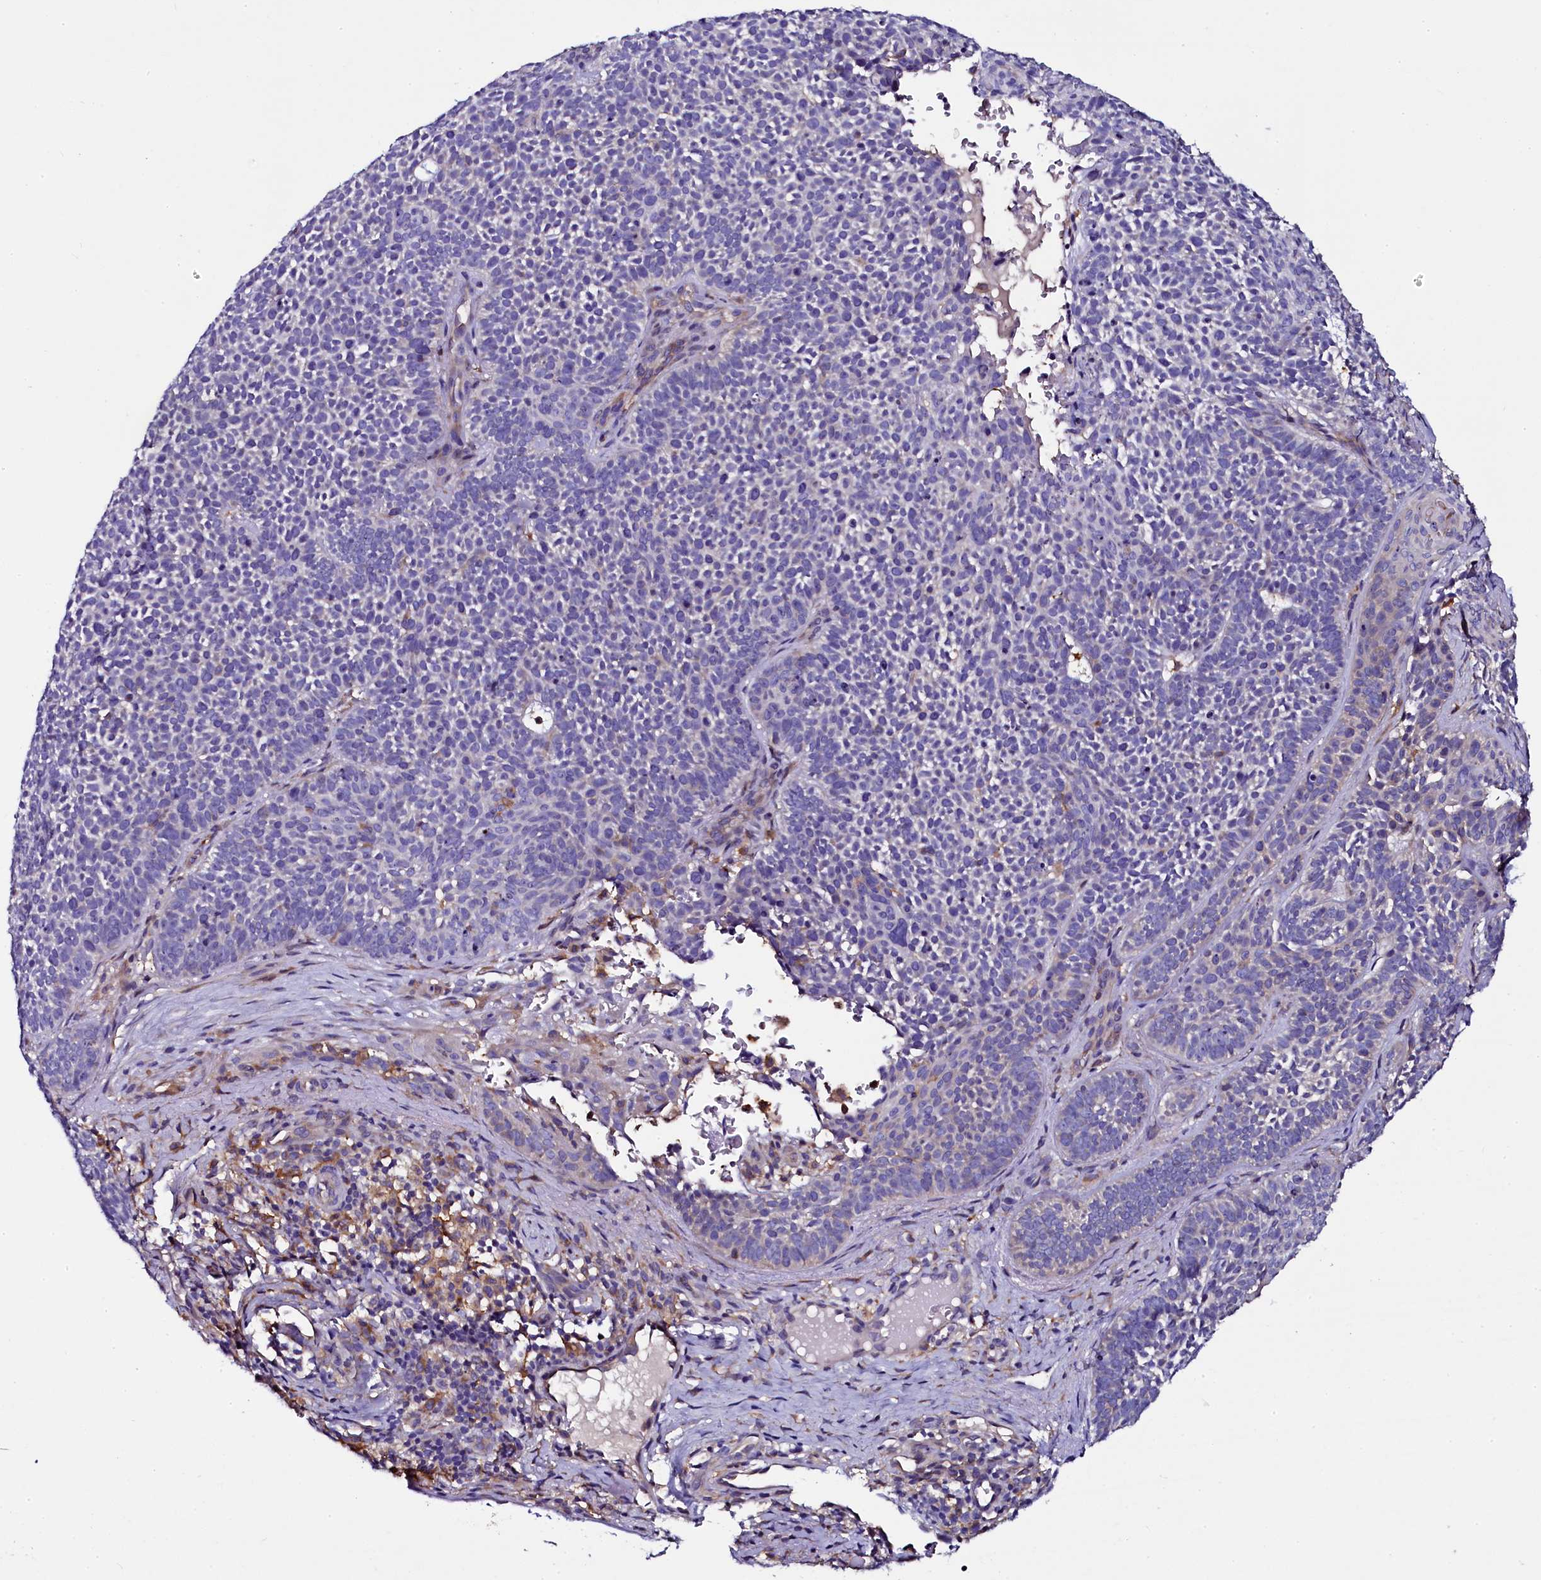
{"staining": {"intensity": "negative", "quantity": "none", "location": "none"}, "tissue": "skin cancer", "cell_type": "Tumor cells", "image_type": "cancer", "snomed": [{"axis": "morphology", "description": "Basal cell carcinoma"}, {"axis": "topography", "description": "Skin"}], "caption": "IHC histopathology image of human basal cell carcinoma (skin) stained for a protein (brown), which exhibits no expression in tumor cells. (Immunohistochemistry (ihc), brightfield microscopy, high magnification).", "gene": "OTOL1", "patient": {"sex": "male", "age": 85}}